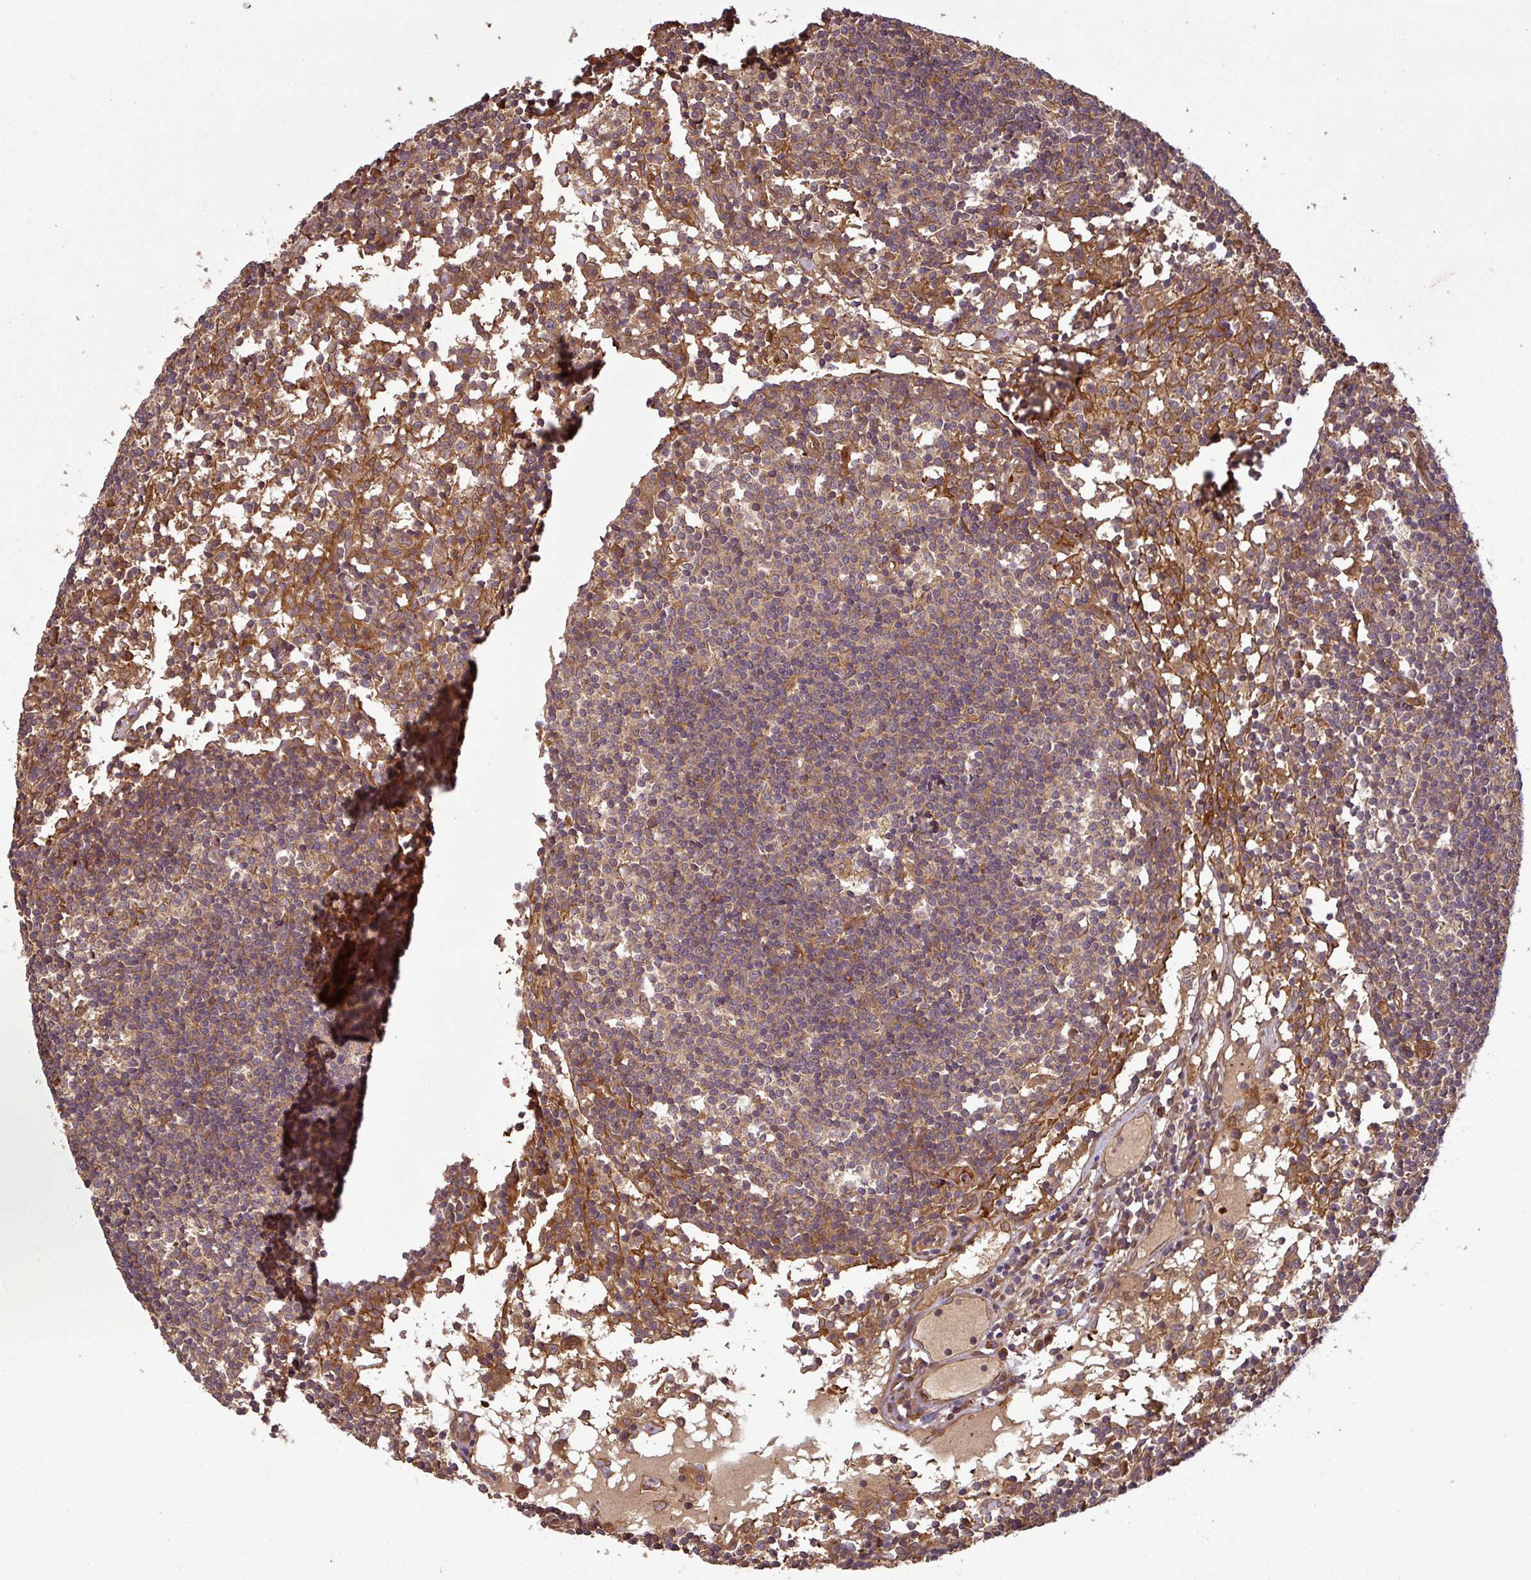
{"staining": {"intensity": "weak", "quantity": "<25%", "location": "cytoplasmic/membranous"}, "tissue": "lymph node", "cell_type": "Germinal center cells", "image_type": "normal", "snomed": [{"axis": "morphology", "description": "Normal tissue, NOS"}, {"axis": "topography", "description": "Lymph node"}], "caption": "Immunohistochemistry of benign human lymph node exhibits no expression in germinal center cells.", "gene": "MAP3K6", "patient": {"sex": "female", "age": 55}}